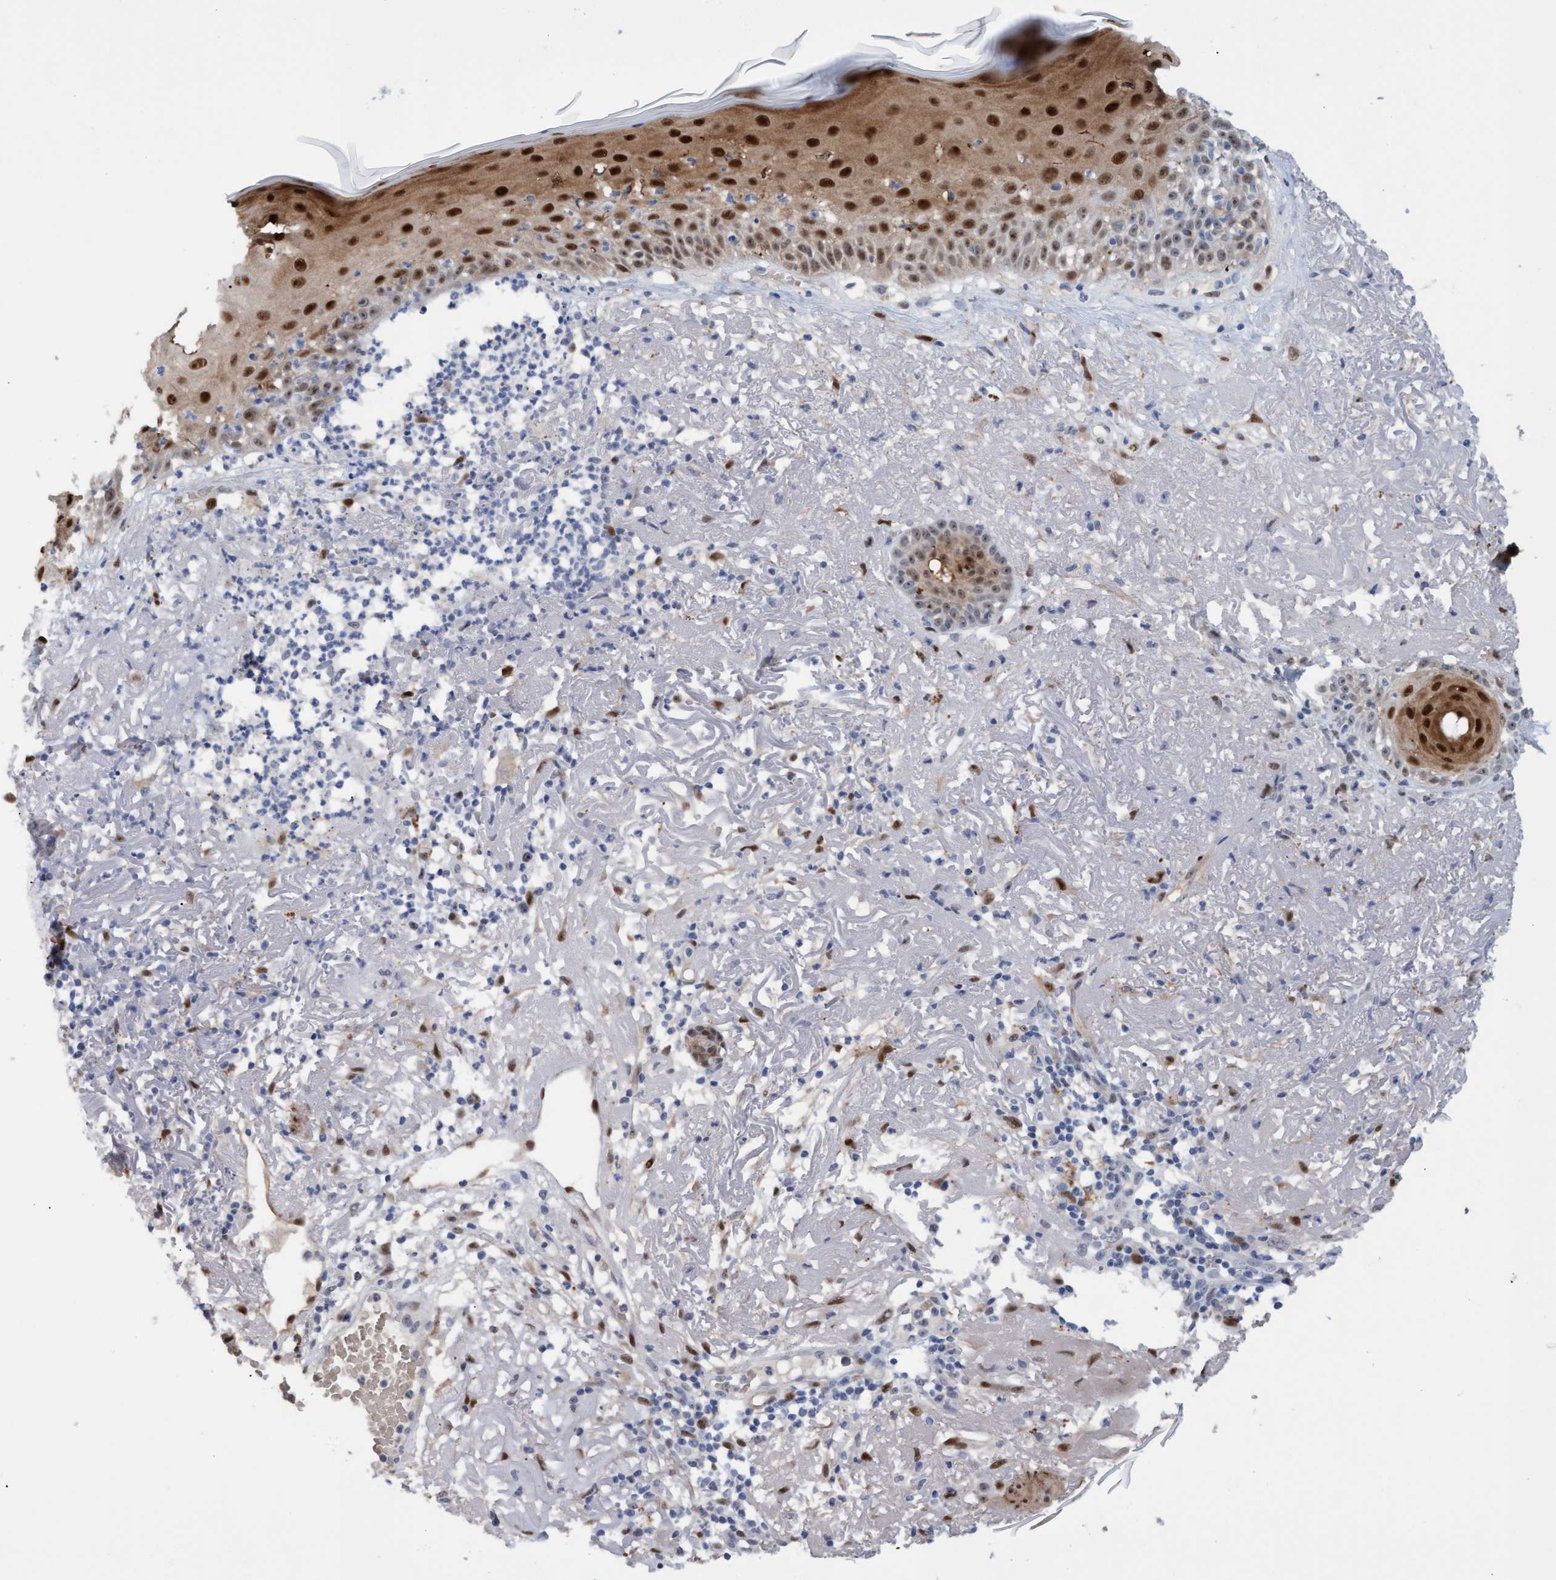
{"staining": {"intensity": "moderate", "quantity": "<25%", "location": "nuclear"}, "tissue": "skin cancer", "cell_type": "Tumor cells", "image_type": "cancer", "snomed": [{"axis": "morphology", "description": "Squamous cell carcinoma, NOS"}, {"axis": "topography", "description": "Skin"}], "caption": "An IHC photomicrograph of tumor tissue is shown. Protein staining in brown shows moderate nuclear positivity in squamous cell carcinoma (skin) within tumor cells.", "gene": "PINX1", "patient": {"sex": "female", "age": 96}}